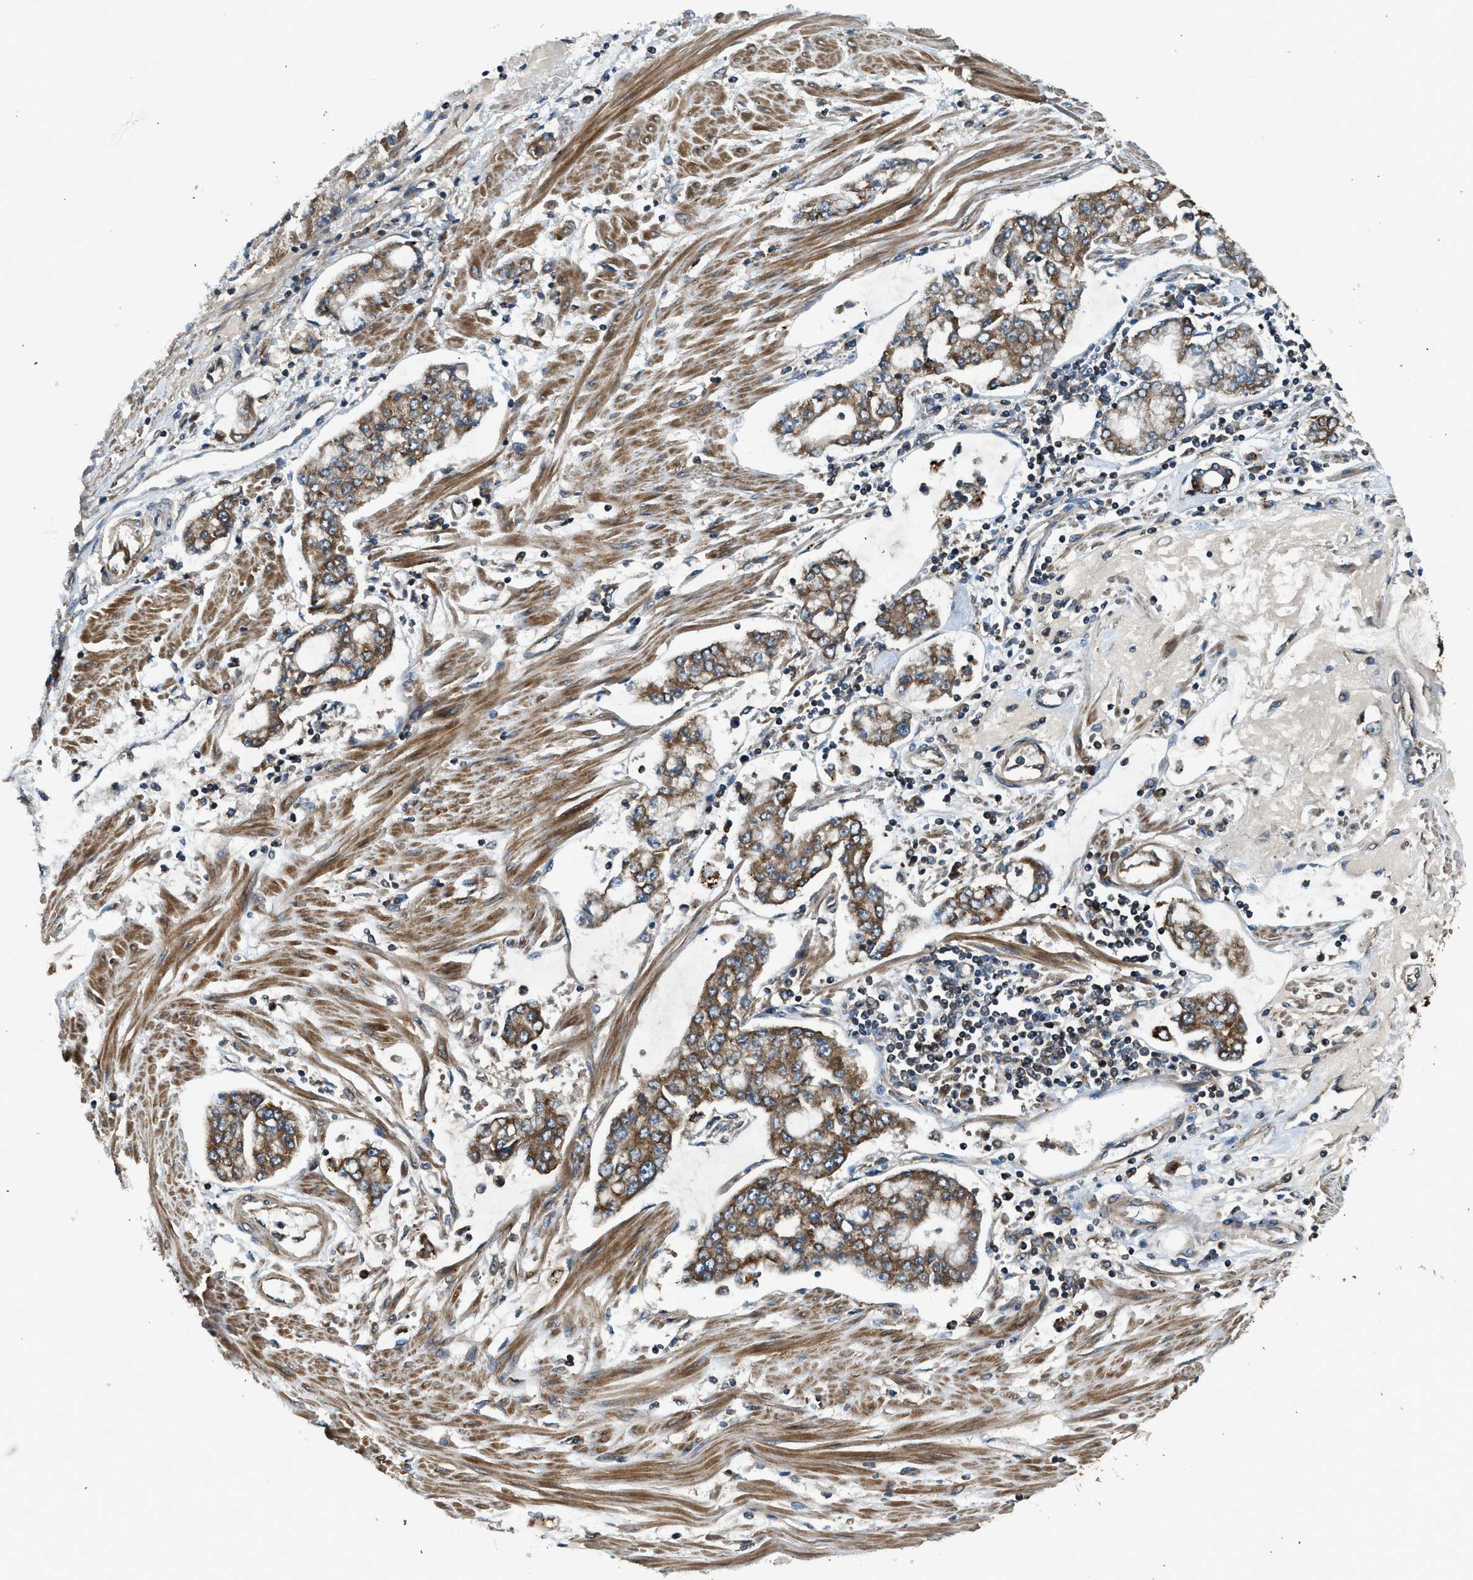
{"staining": {"intensity": "strong", "quantity": ">75%", "location": "cytoplasmic/membranous"}, "tissue": "stomach cancer", "cell_type": "Tumor cells", "image_type": "cancer", "snomed": [{"axis": "morphology", "description": "Adenocarcinoma, NOS"}, {"axis": "topography", "description": "Stomach"}], "caption": "Stomach adenocarcinoma was stained to show a protein in brown. There is high levels of strong cytoplasmic/membranous expression in about >75% of tumor cells. The staining is performed using DAB (3,3'-diaminobenzidine) brown chromogen to label protein expression. The nuclei are counter-stained blue using hematoxylin.", "gene": "STARD3", "patient": {"sex": "male", "age": 76}}